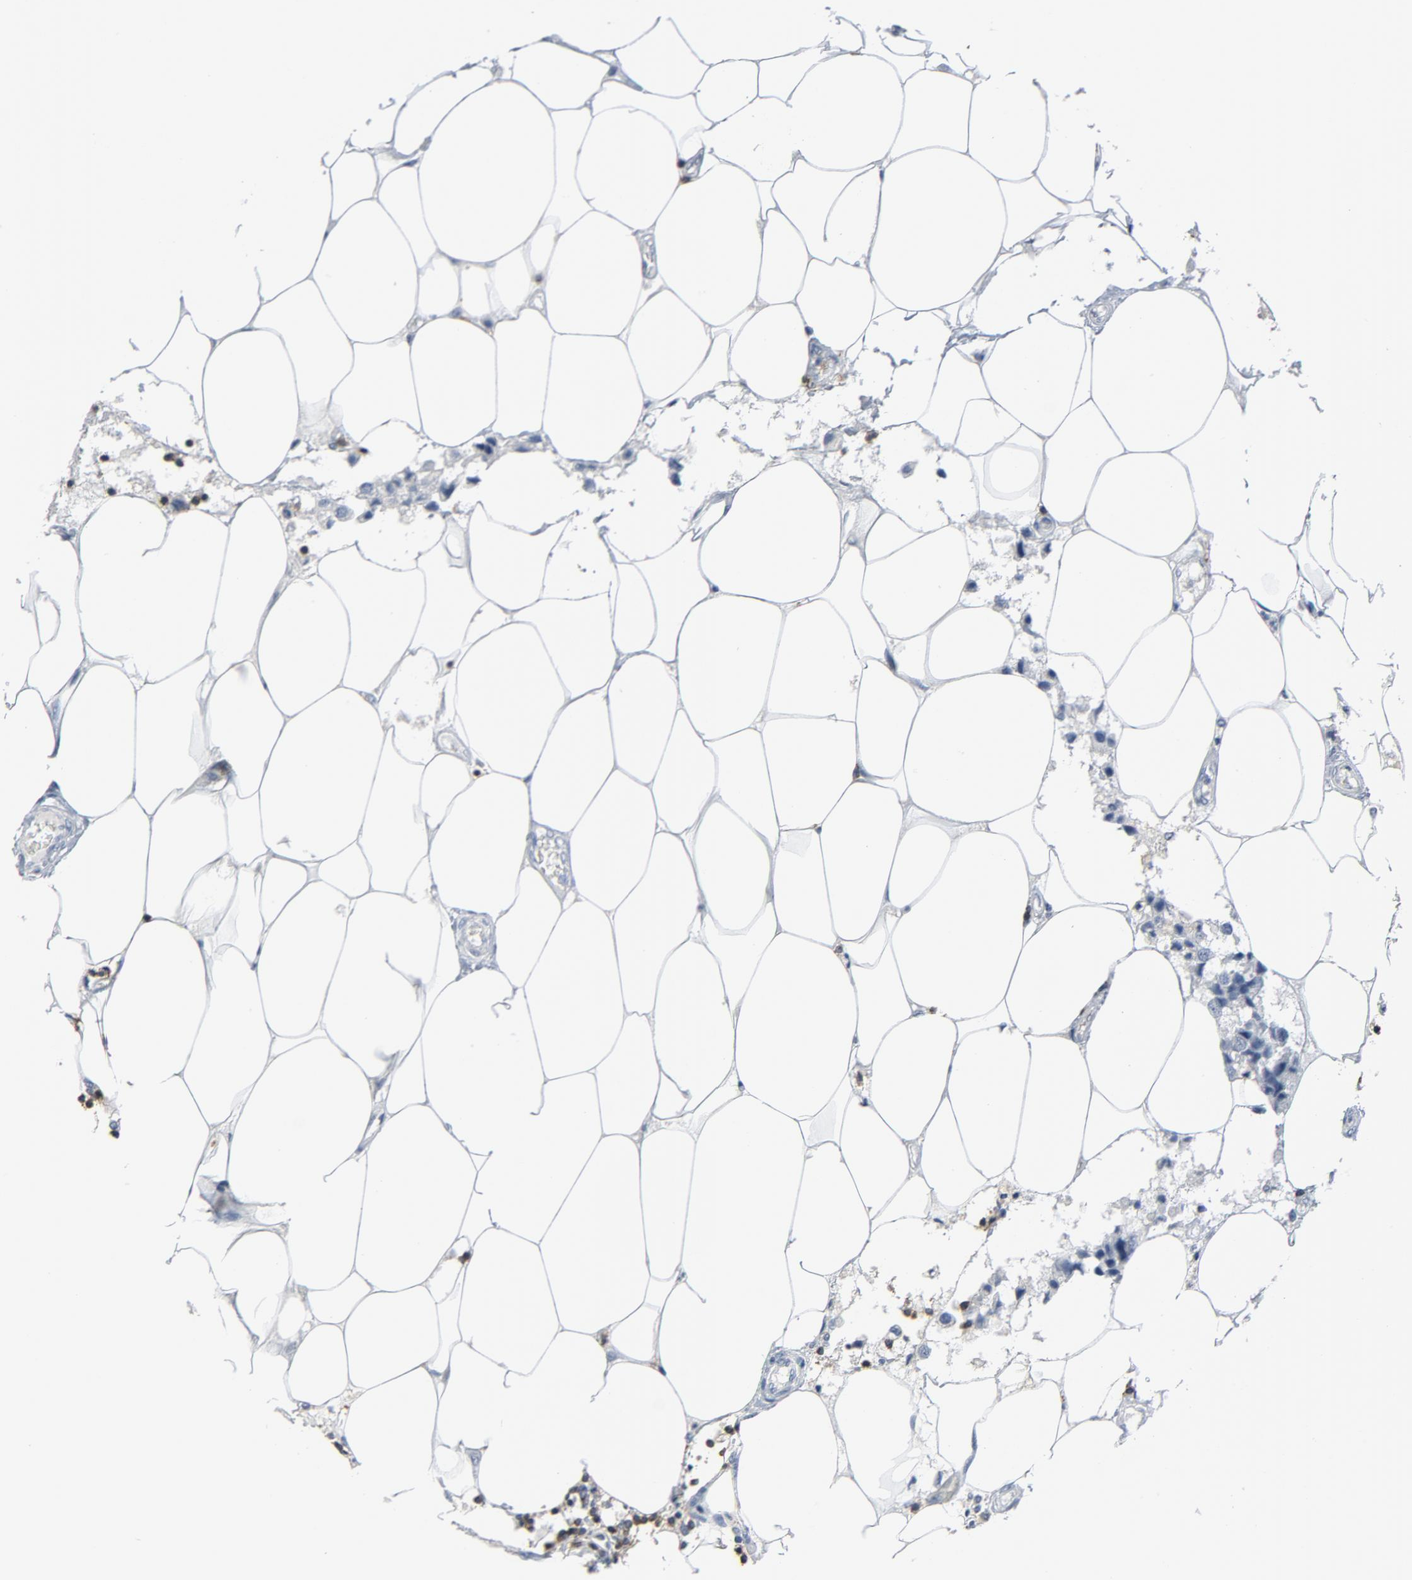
{"staining": {"intensity": "negative", "quantity": "none", "location": "none"}, "tissue": "breast cancer", "cell_type": "Tumor cells", "image_type": "cancer", "snomed": [{"axis": "morphology", "description": "Duct carcinoma"}, {"axis": "topography", "description": "Breast"}], "caption": "DAB immunohistochemical staining of human breast cancer (infiltrating ductal carcinoma) reveals no significant expression in tumor cells. (DAB immunohistochemistry, high magnification).", "gene": "LCK", "patient": {"sex": "female", "age": 80}}